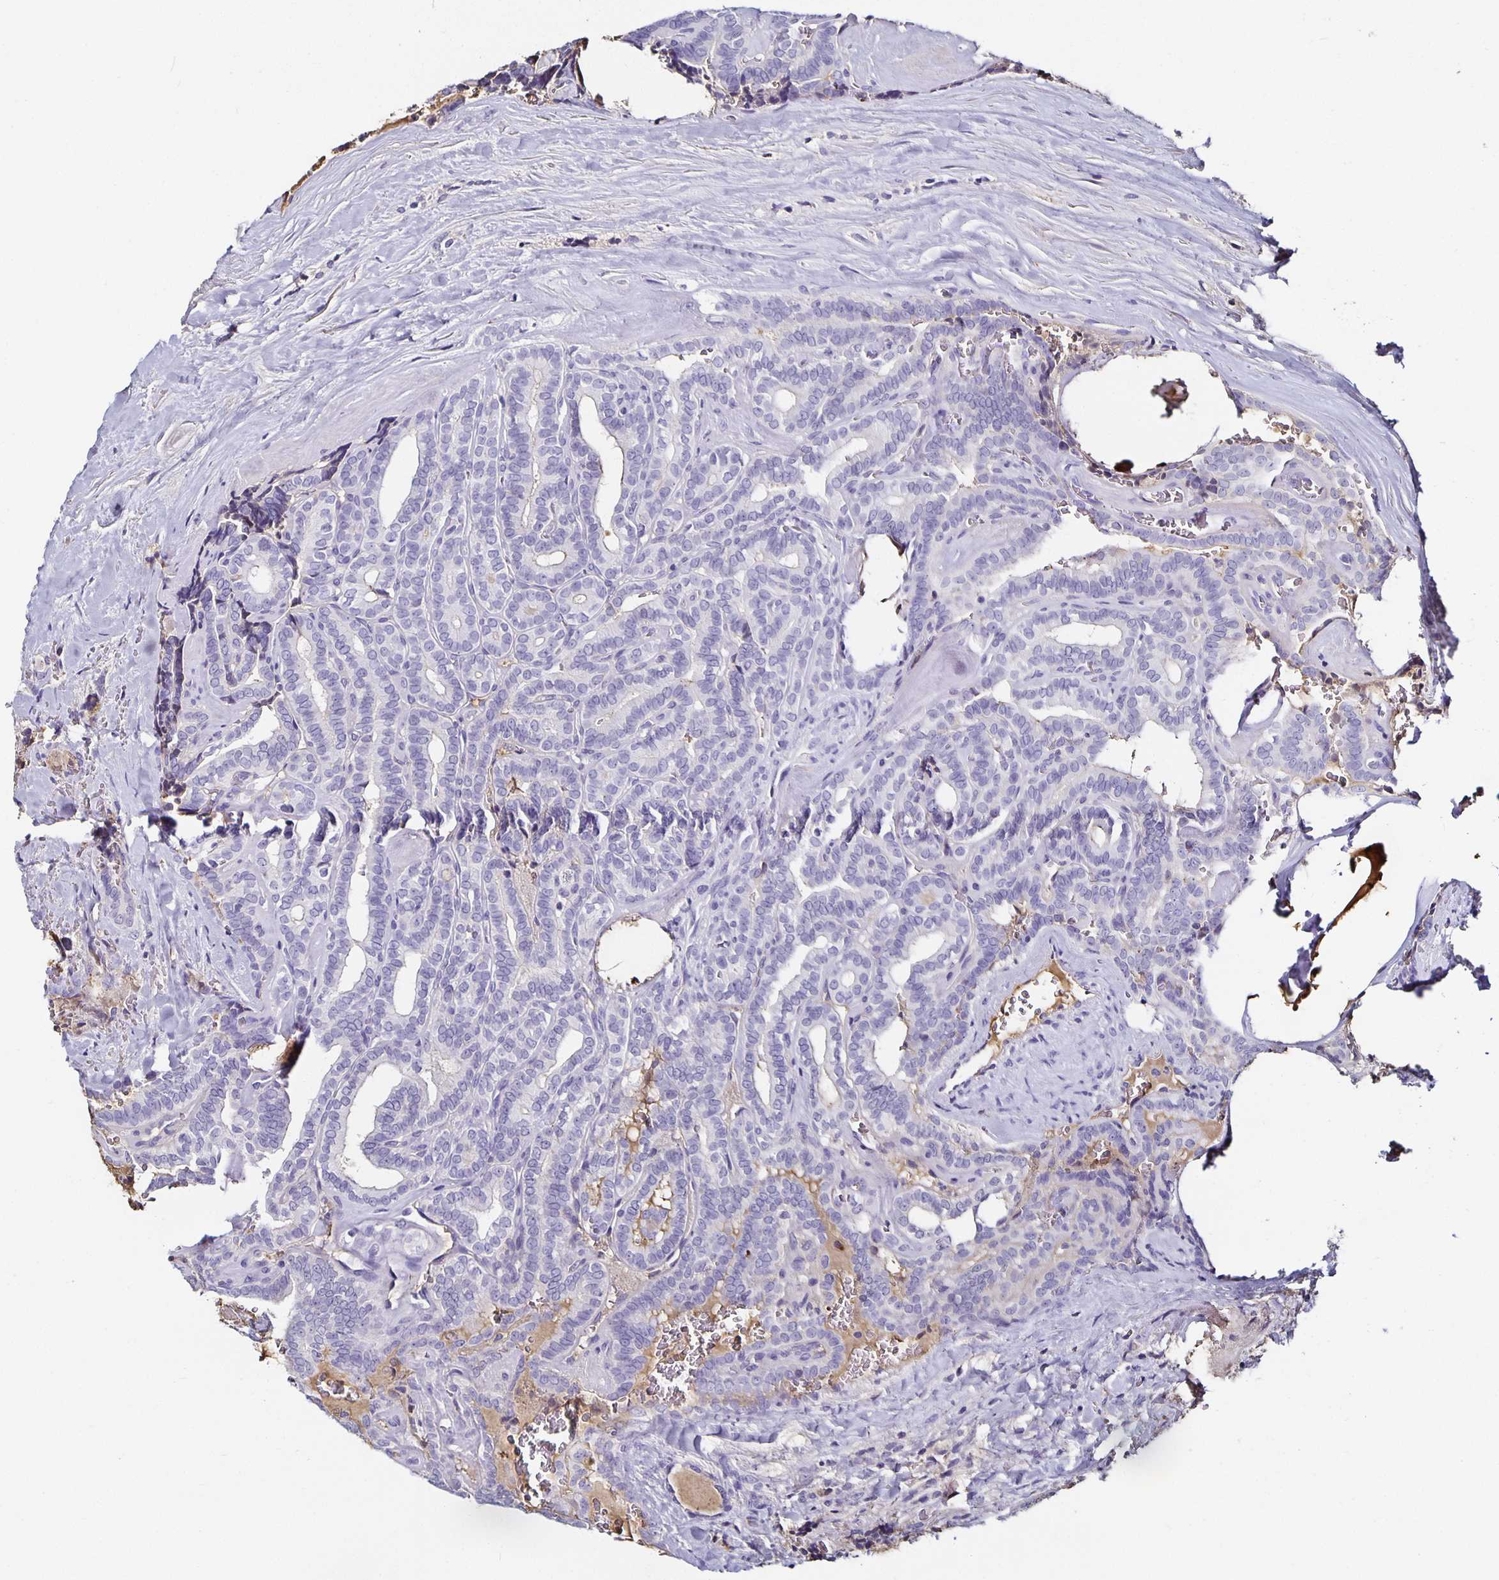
{"staining": {"intensity": "negative", "quantity": "none", "location": "none"}, "tissue": "thyroid cancer", "cell_type": "Tumor cells", "image_type": "cancer", "snomed": [{"axis": "morphology", "description": "Papillary adenocarcinoma, NOS"}, {"axis": "topography", "description": "Thyroid gland"}], "caption": "IHC micrograph of neoplastic tissue: papillary adenocarcinoma (thyroid) stained with DAB (3,3'-diaminobenzidine) demonstrates no significant protein expression in tumor cells.", "gene": "TTR", "patient": {"sex": "female", "age": 21}}